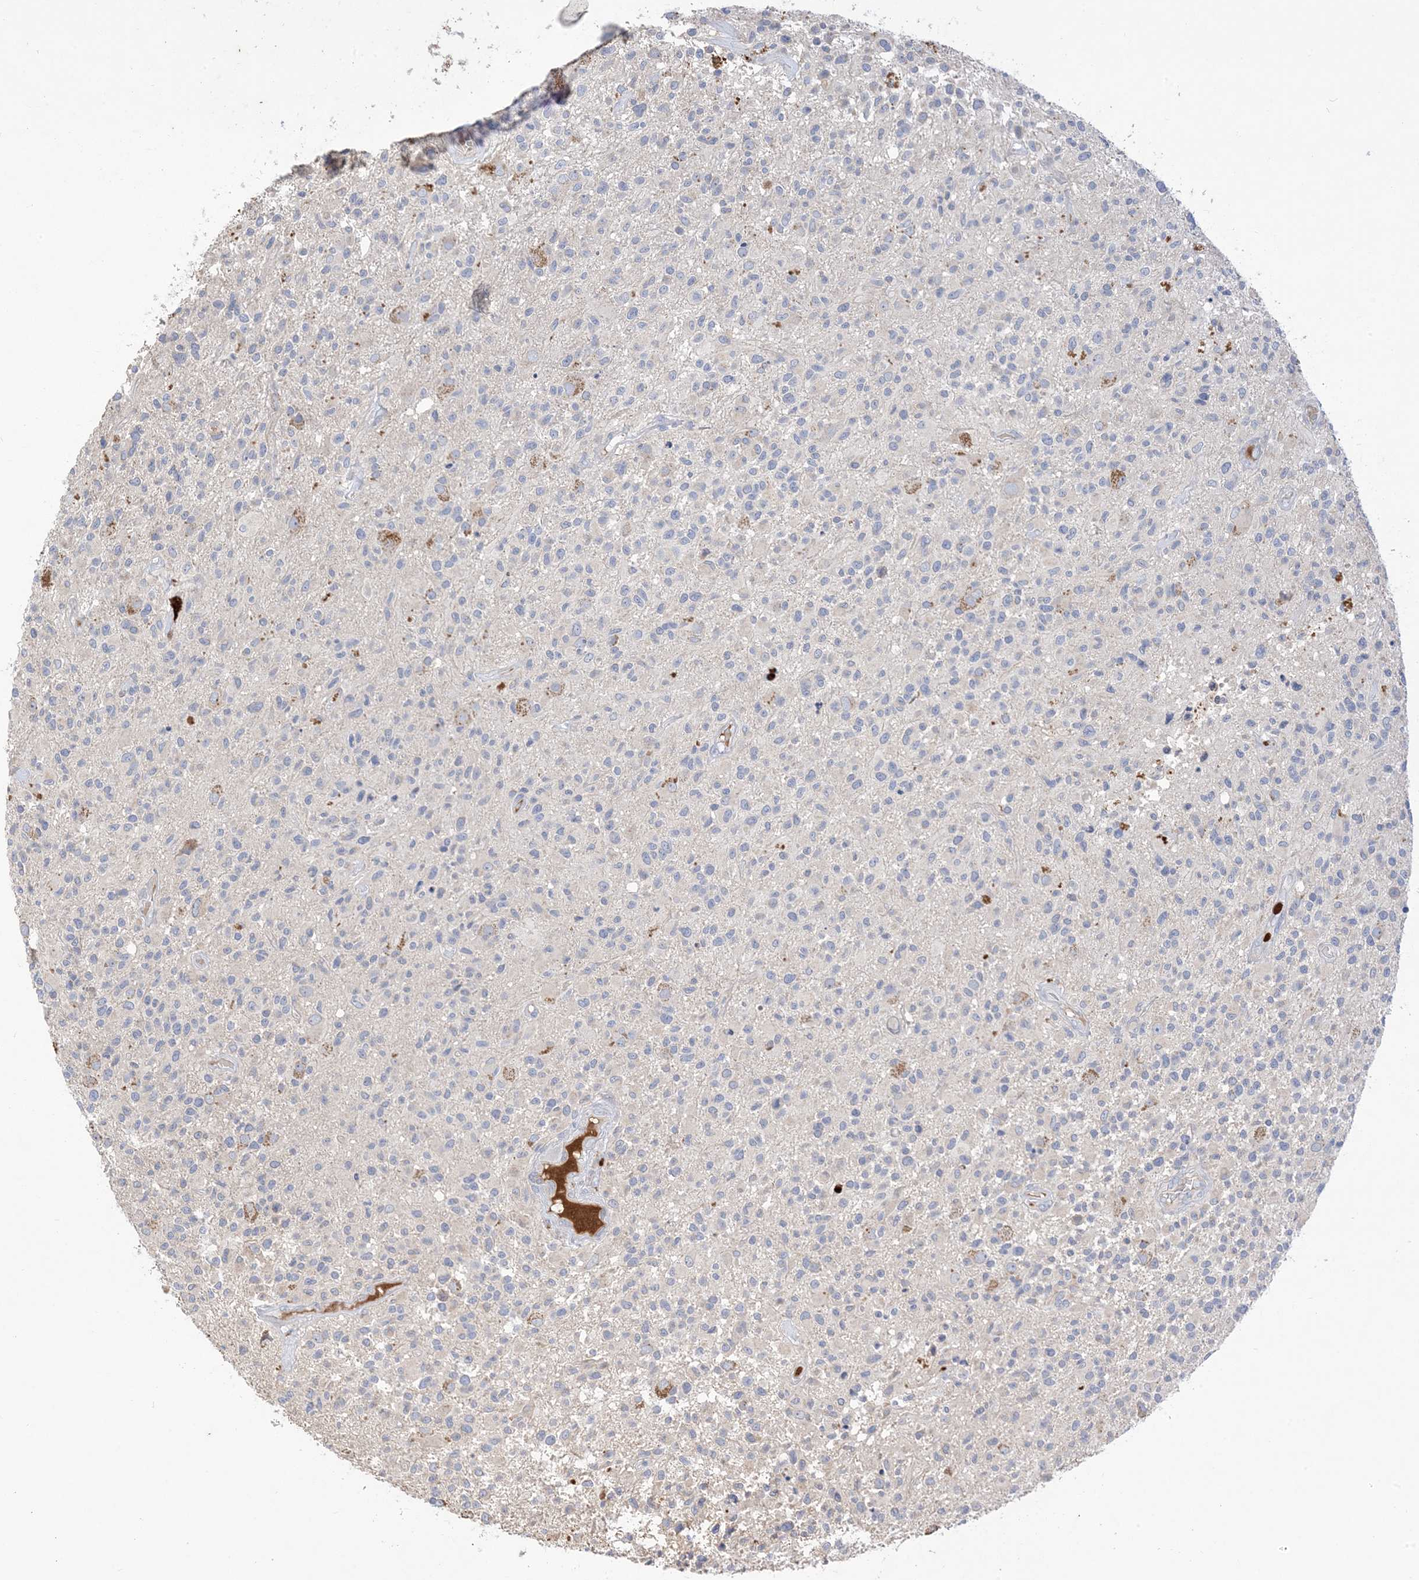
{"staining": {"intensity": "negative", "quantity": "none", "location": "none"}, "tissue": "glioma", "cell_type": "Tumor cells", "image_type": "cancer", "snomed": [{"axis": "morphology", "description": "Glioma, malignant, High grade"}, {"axis": "morphology", "description": "Glioblastoma, NOS"}, {"axis": "topography", "description": "Brain"}], "caption": "A micrograph of human glioma is negative for staining in tumor cells.", "gene": "DPP9", "patient": {"sex": "male", "age": 60}}